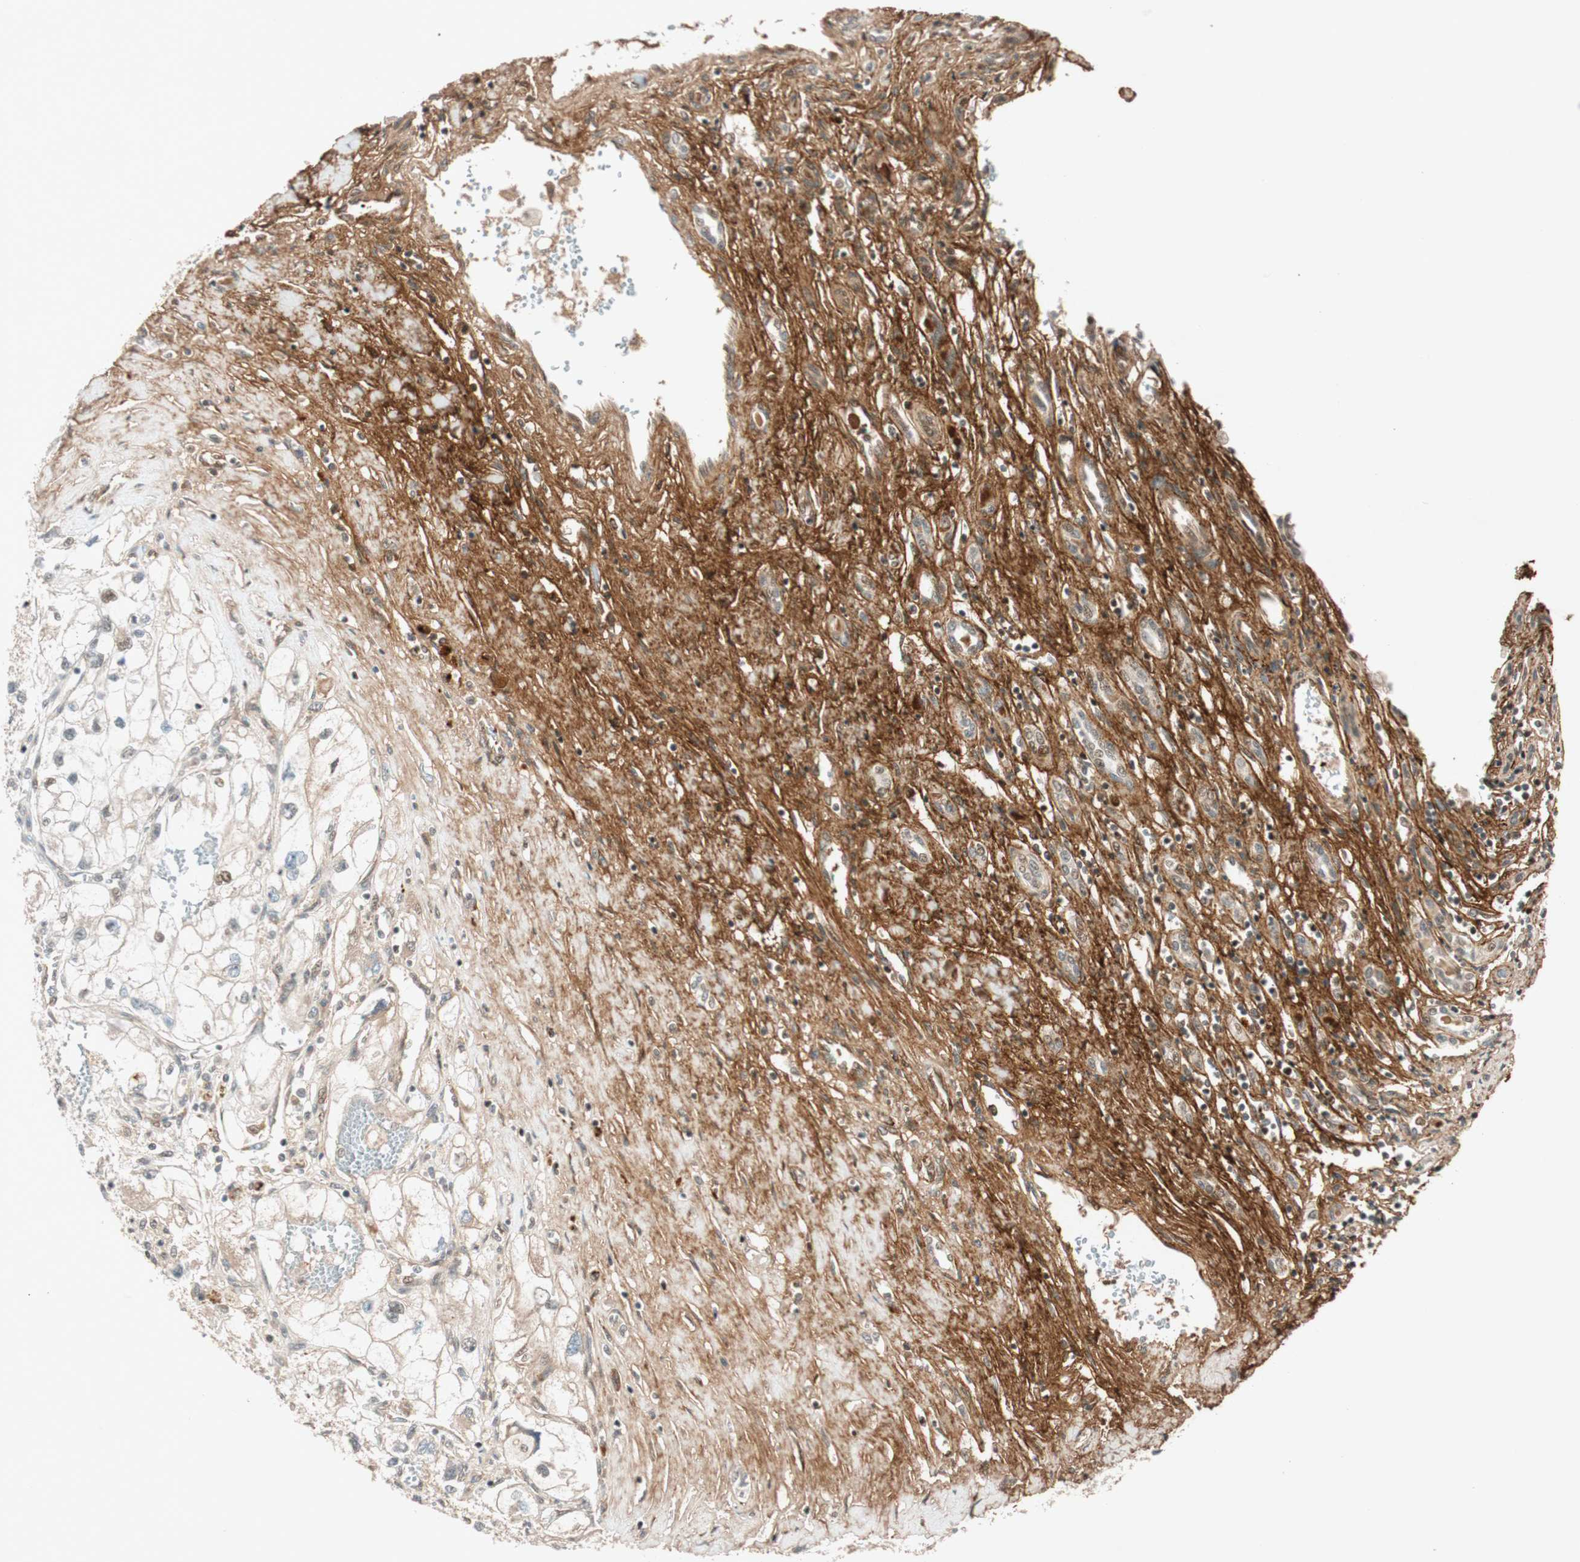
{"staining": {"intensity": "negative", "quantity": "none", "location": "none"}, "tissue": "renal cancer", "cell_type": "Tumor cells", "image_type": "cancer", "snomed": [{"axis": "morphology", "description": "Adenocarcinoma, NOS"}, {"axis": "topography", "description": "Kidney"}], "caption": "A high-resolution histopathology image shows immunohistochemistry (IHC) staining of renal adenocarcinoma, which displays no significant expression in tumor cells.", "gene": "EPHA6", "patient": {"sex": "female", "age": 70}}